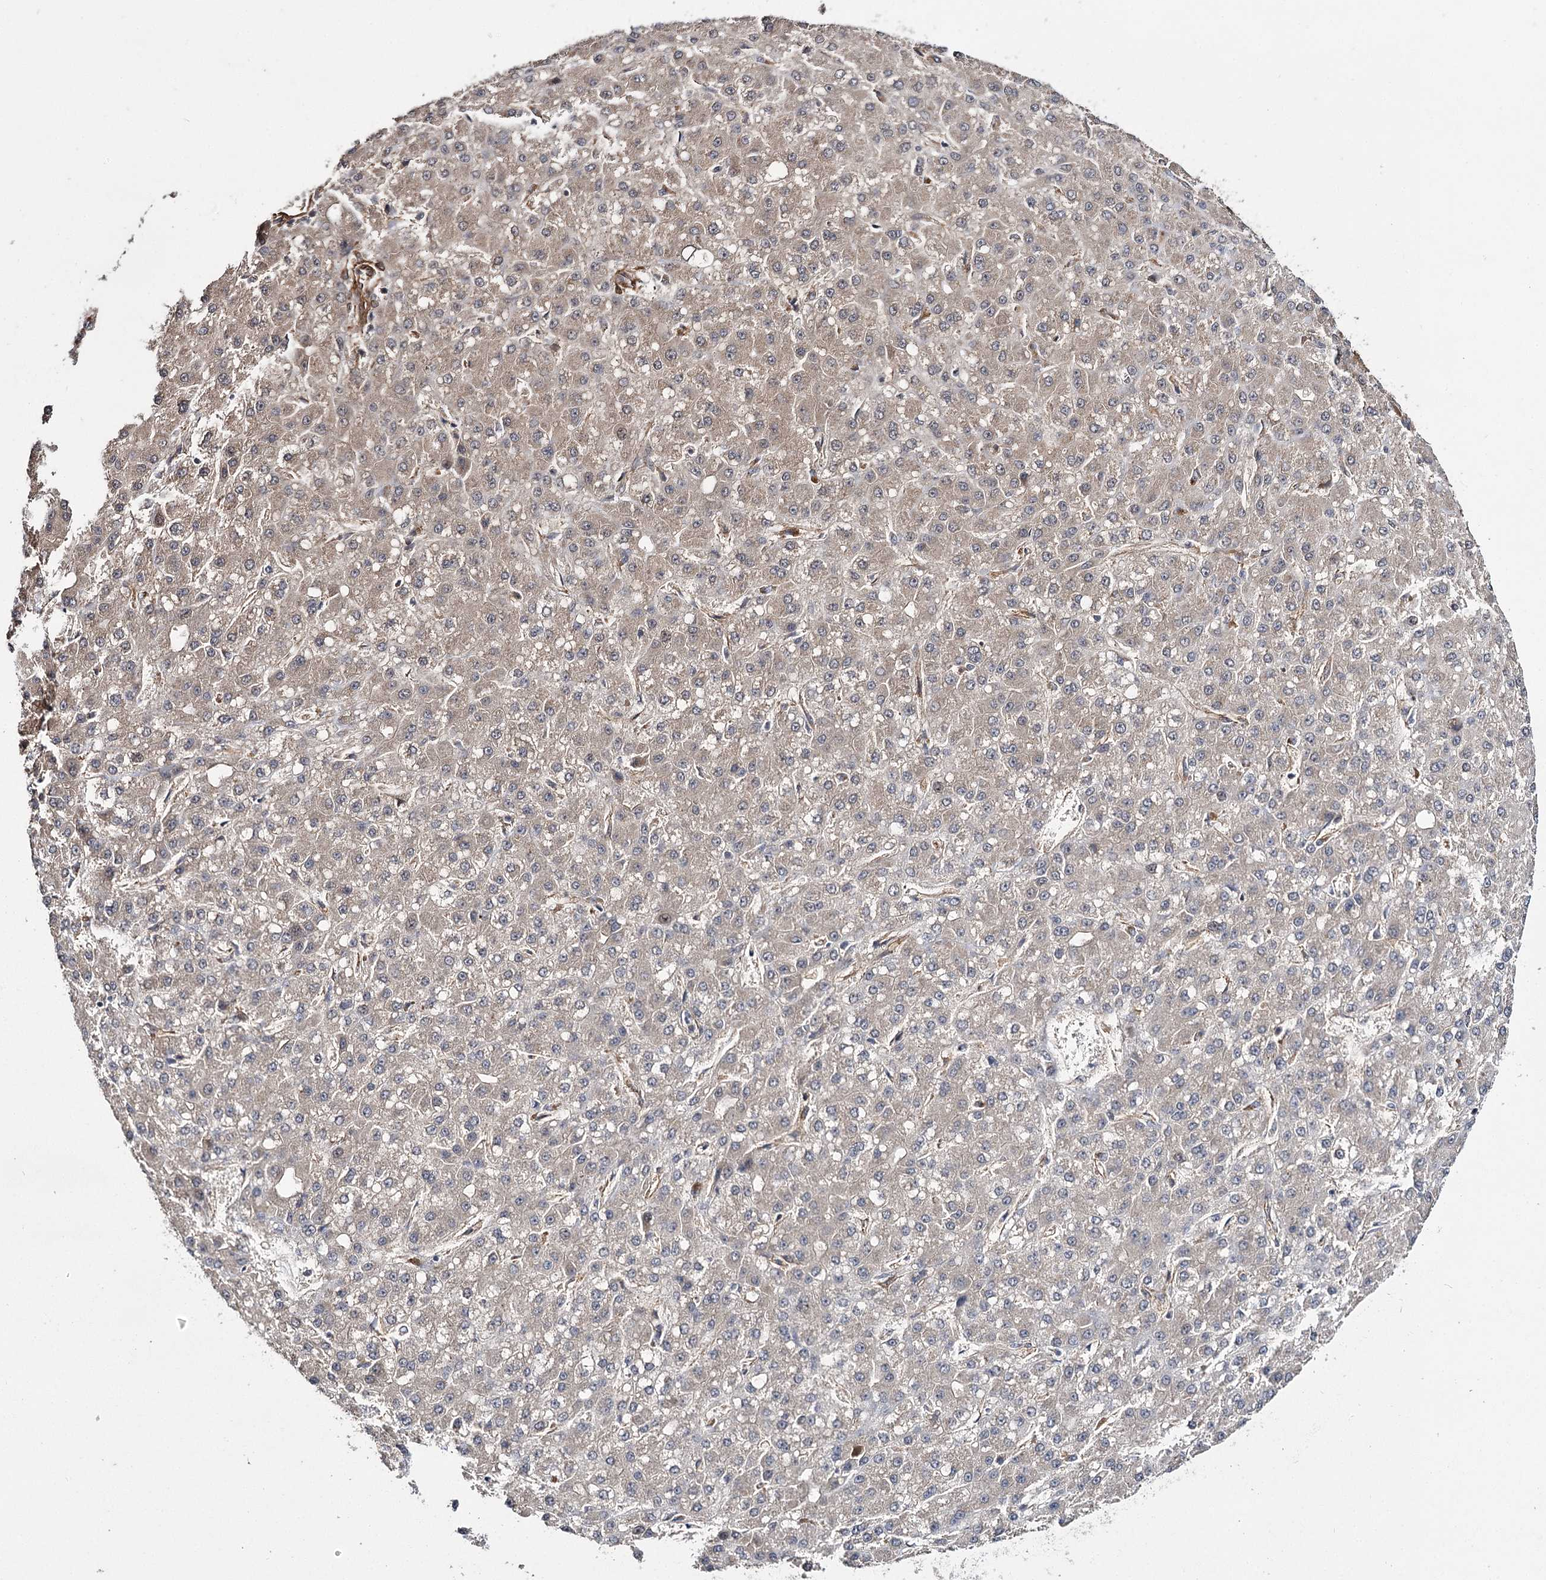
{"staining": {"intensity": "weak", "quantity": "<25%", "location": "cytoplasmic/membranous"}, "tissue": "liver cancer", "cell_type": "Tumor cells", "image_type": "cancer", "snomed": [{"axis": "morphology", "description": "Carcinoma, Hepatocellular, NOS"}, {"axis": "topography", "description": "Liver"}], "caption": "Tumor cells are negative for brown protein staining in hepatocellular carcinoma (liver). The staining is performed using DAB brown chromogen with nuclei counter-stained in using hematoxylin.", "gene": "MYO1C", "patient": {"sex": "male", "age": 67}}